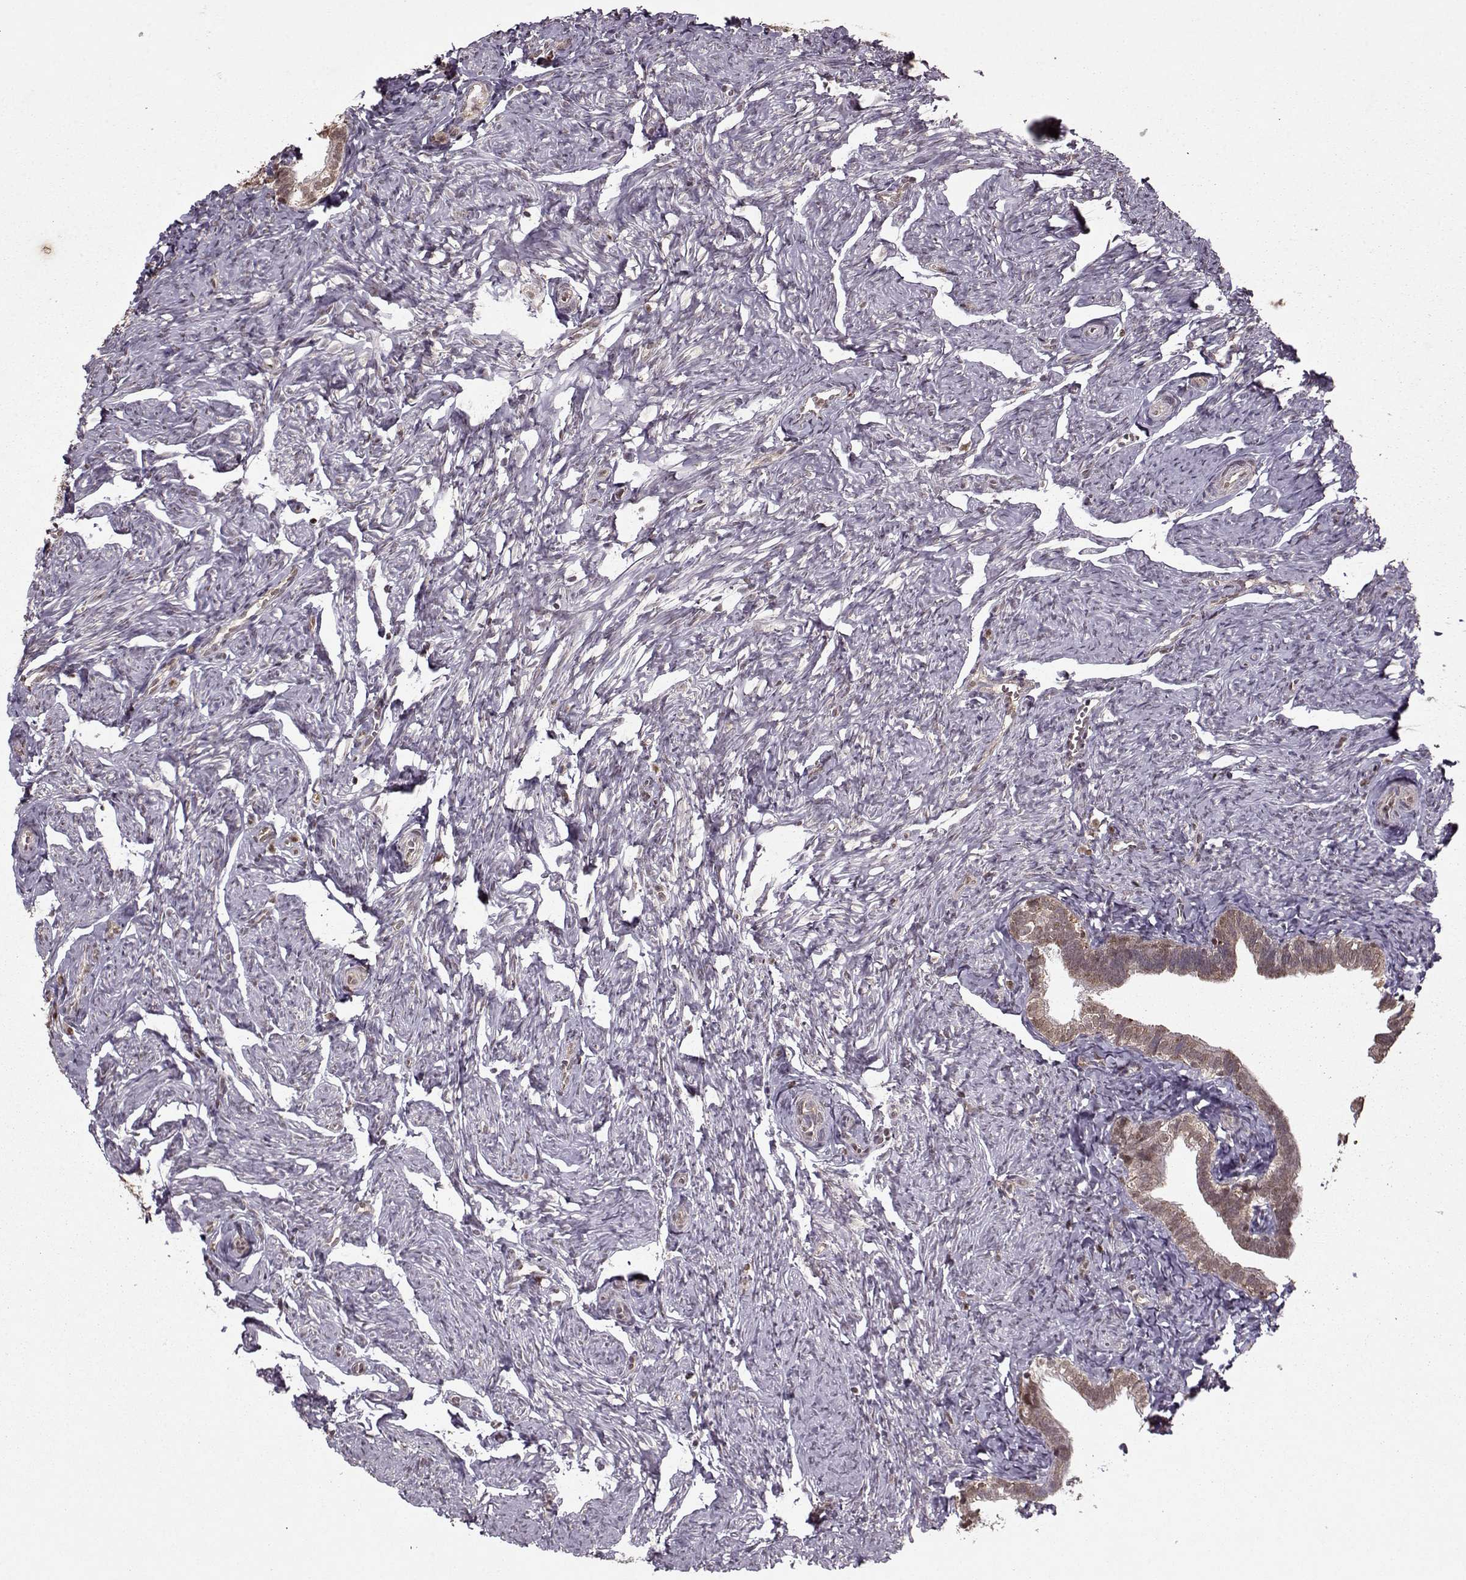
{"staining": {"intensity": "moderate", "quantity": ">75%", "location": "cytoplasmic/membranous,nuclear"}, "tissue": "fallopian tube", "cell_type": "Glandular cells", "image_type": "normal", "snomed": [{"axis": "morphology", "description": "Normal tissue, NOS"}, {"axis": "topography", "description": "Fallopian tube"}], "caption": "This photomicrograph exhibits immunohistochemistry staining of unremarkable human fallopian tube, with medium moderate cytoplasmic/membranous,nuclear positivity in approximately >75% of glandular cells.", "gene": "PSMA7", "patient": {"sex": "female", "age": 41}}